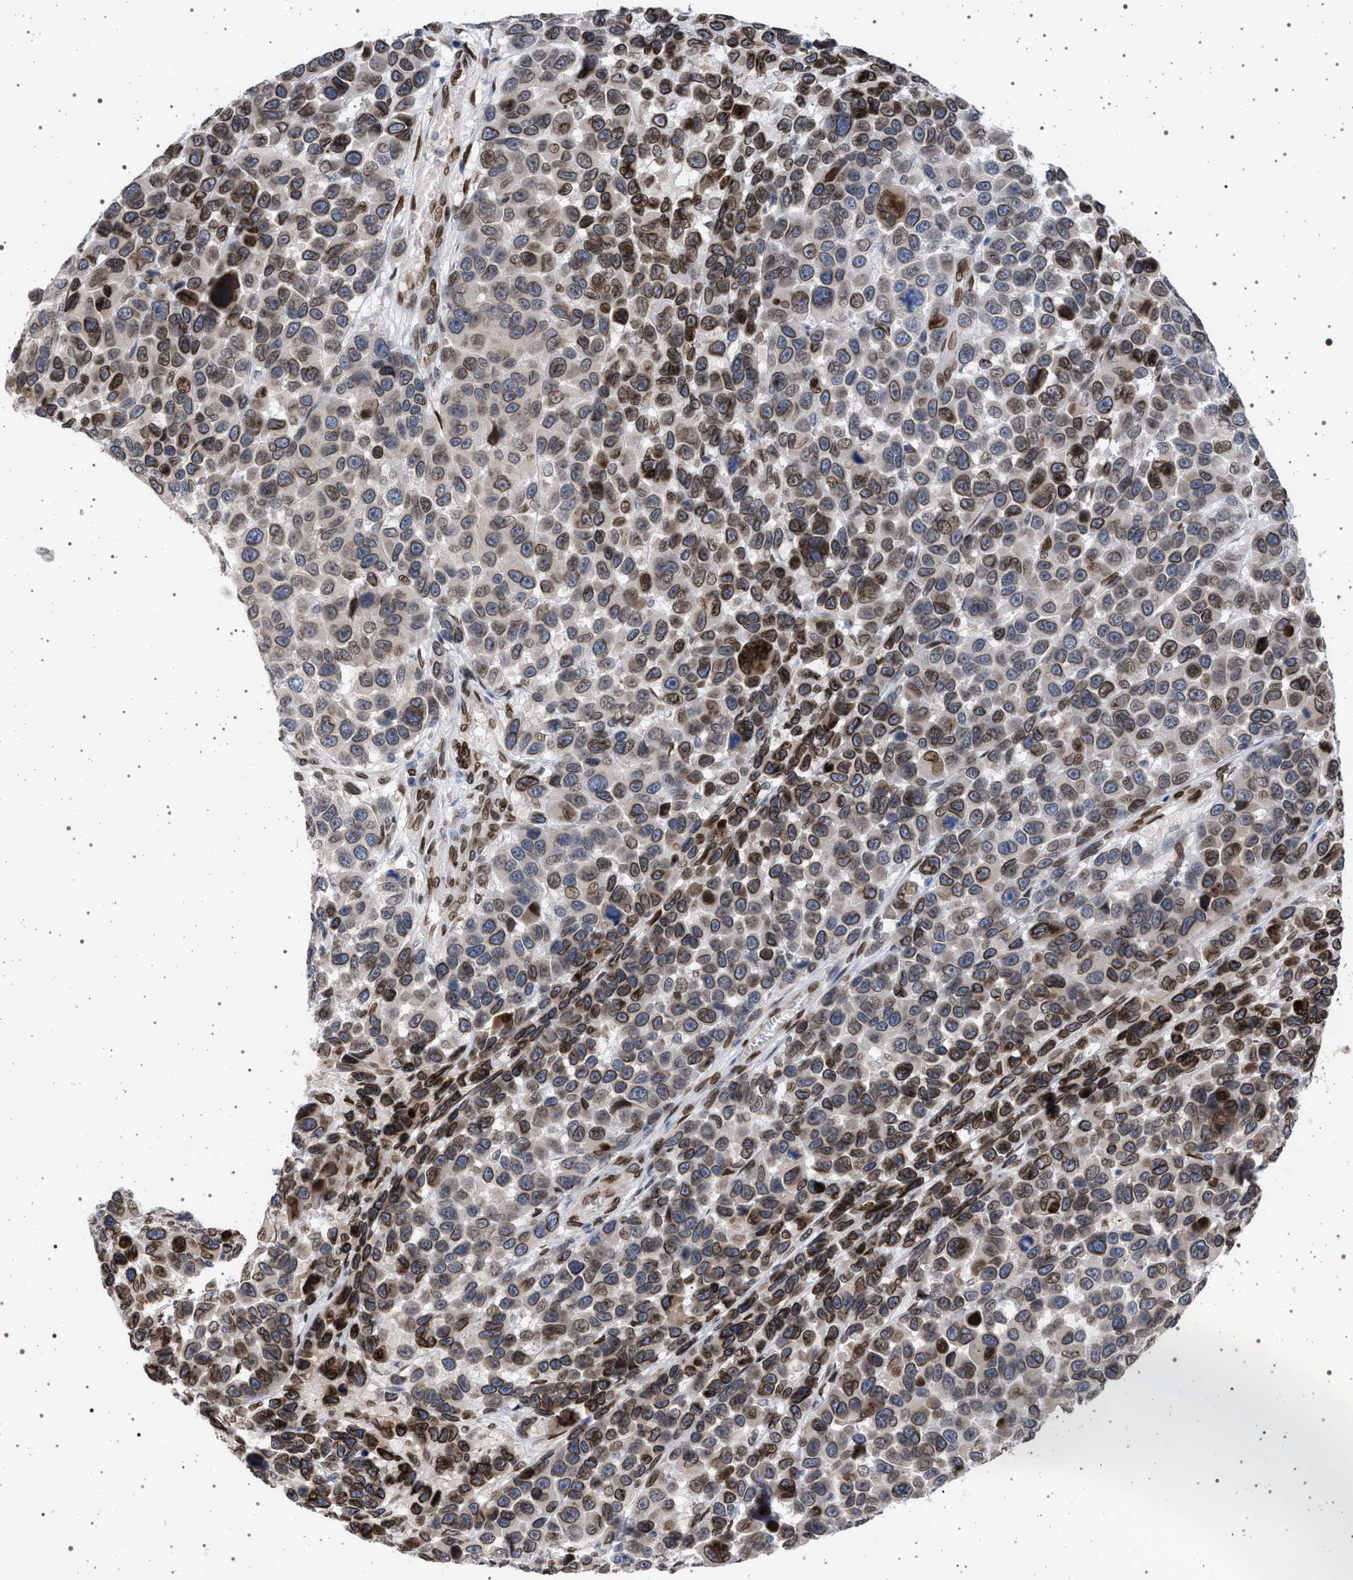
{"staining": {"intensity": "moderate", "quantity": ">75%", "location": "cytoplasmic/membranous,nuclear"}, "tissue": "melanoma", "cell_type": "Tumor cells", "image_type": "cancer", "snomed": [{"axis": "morphology", "description": "Malignant melanoma, NOS"}, {"axis": "topography", "description": "Skin"}], "caption": "There is medium levels of moderate cytoplasmic/membranous and nuclear staining in tumor cells of malignant melanoma, as demonstrated by immunohistochemical staining (brown color).", "gene": "ING2", "patient": {"sex": "male", "age": 53}}